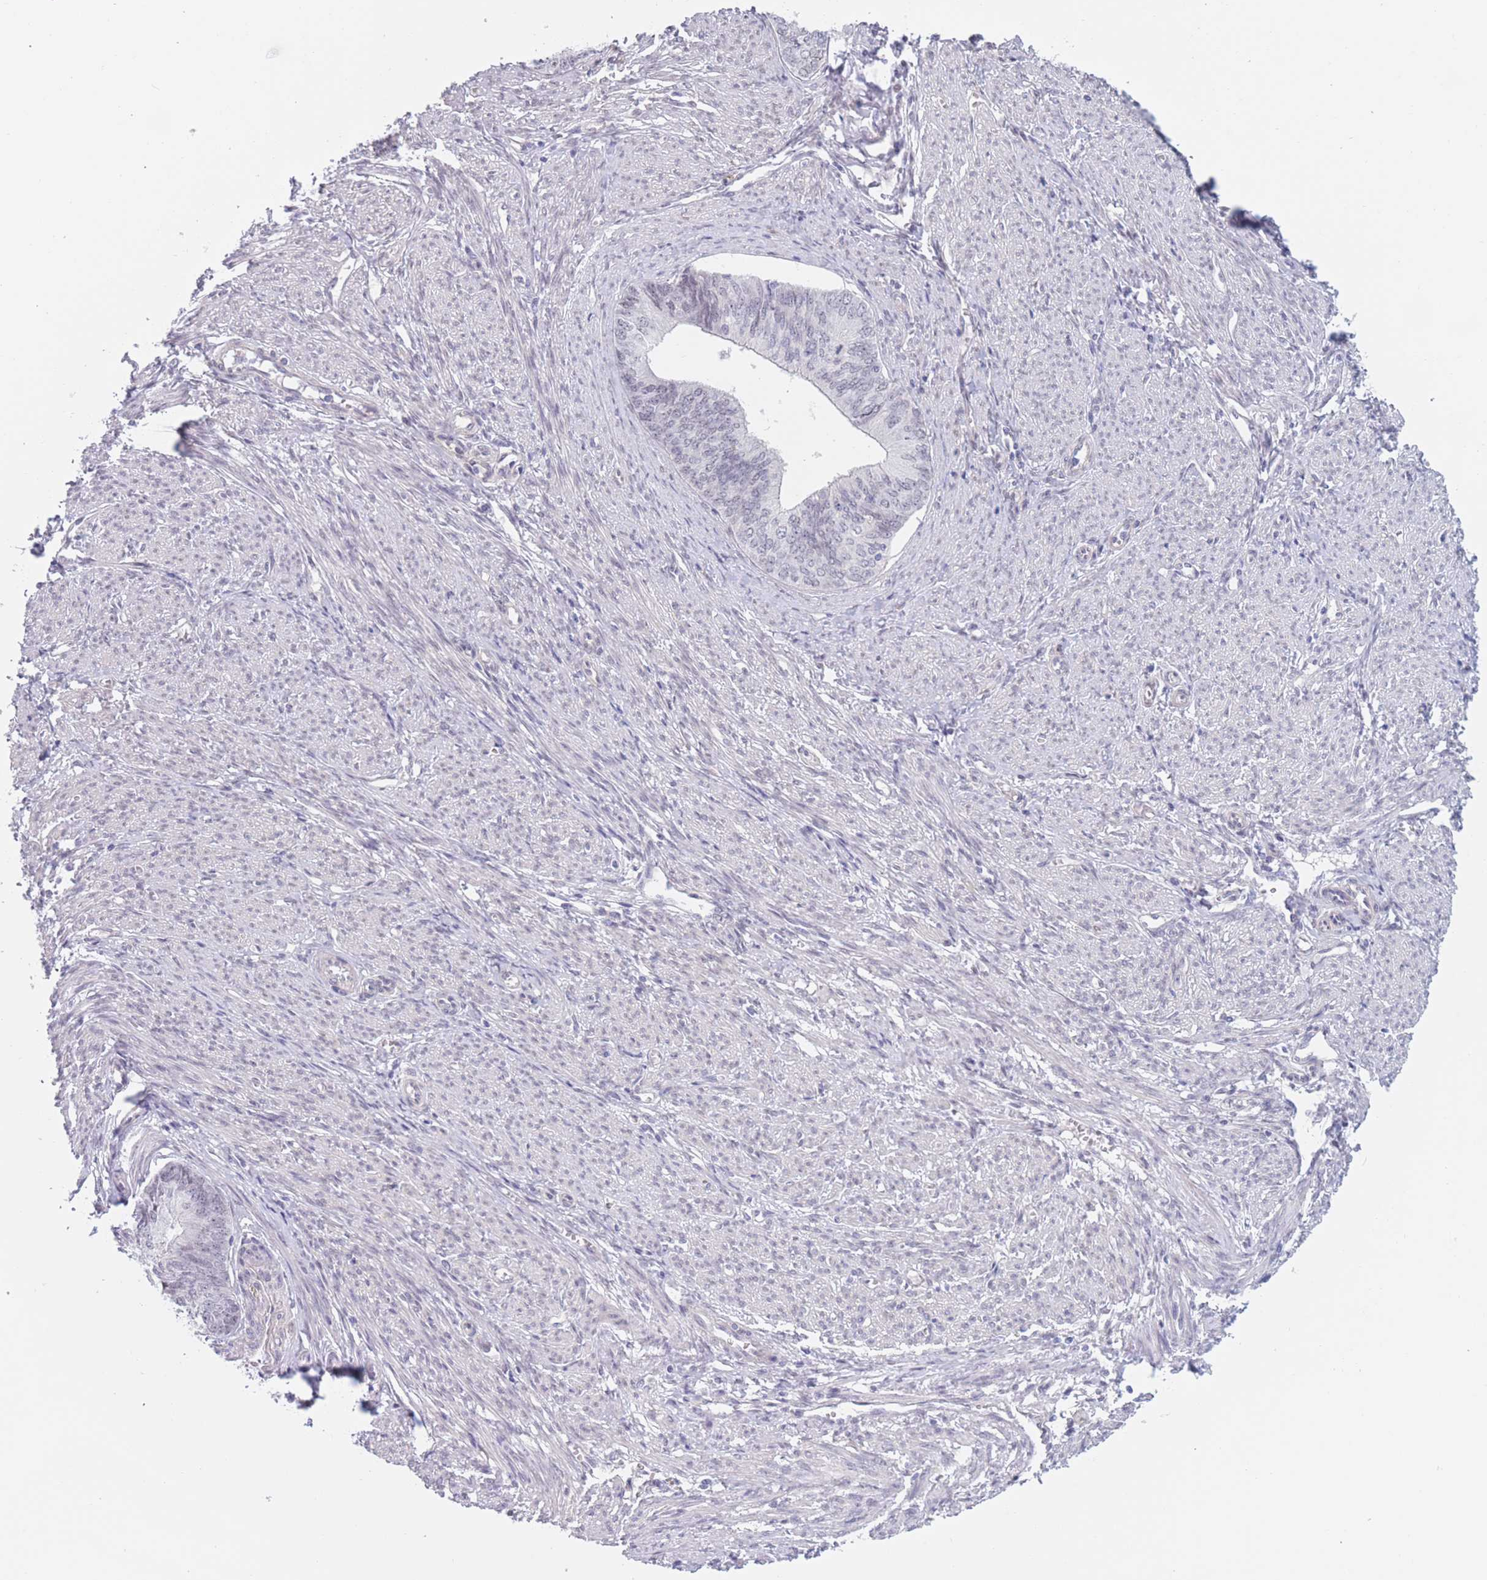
{"staining": {"intensity": "negative", "quantity": "none", "location": "none"}, "tissue": "endometrial cancer", "cell_type": "Tumor cells", "image_type": "cancer", "snomed": [{"axis": "morphology", "description": "Adenocarcinoma, NOS"}, {"axis": "topography", "description": "Endometrium"}], "caption": "Immunohistochemistry micrograph of human endometrial adenocarcinoma stained for a protein (brown), which shows no staining in tumor cells.", "gene": "PODXL", "patient": {"sex": "female", "age": 68}}